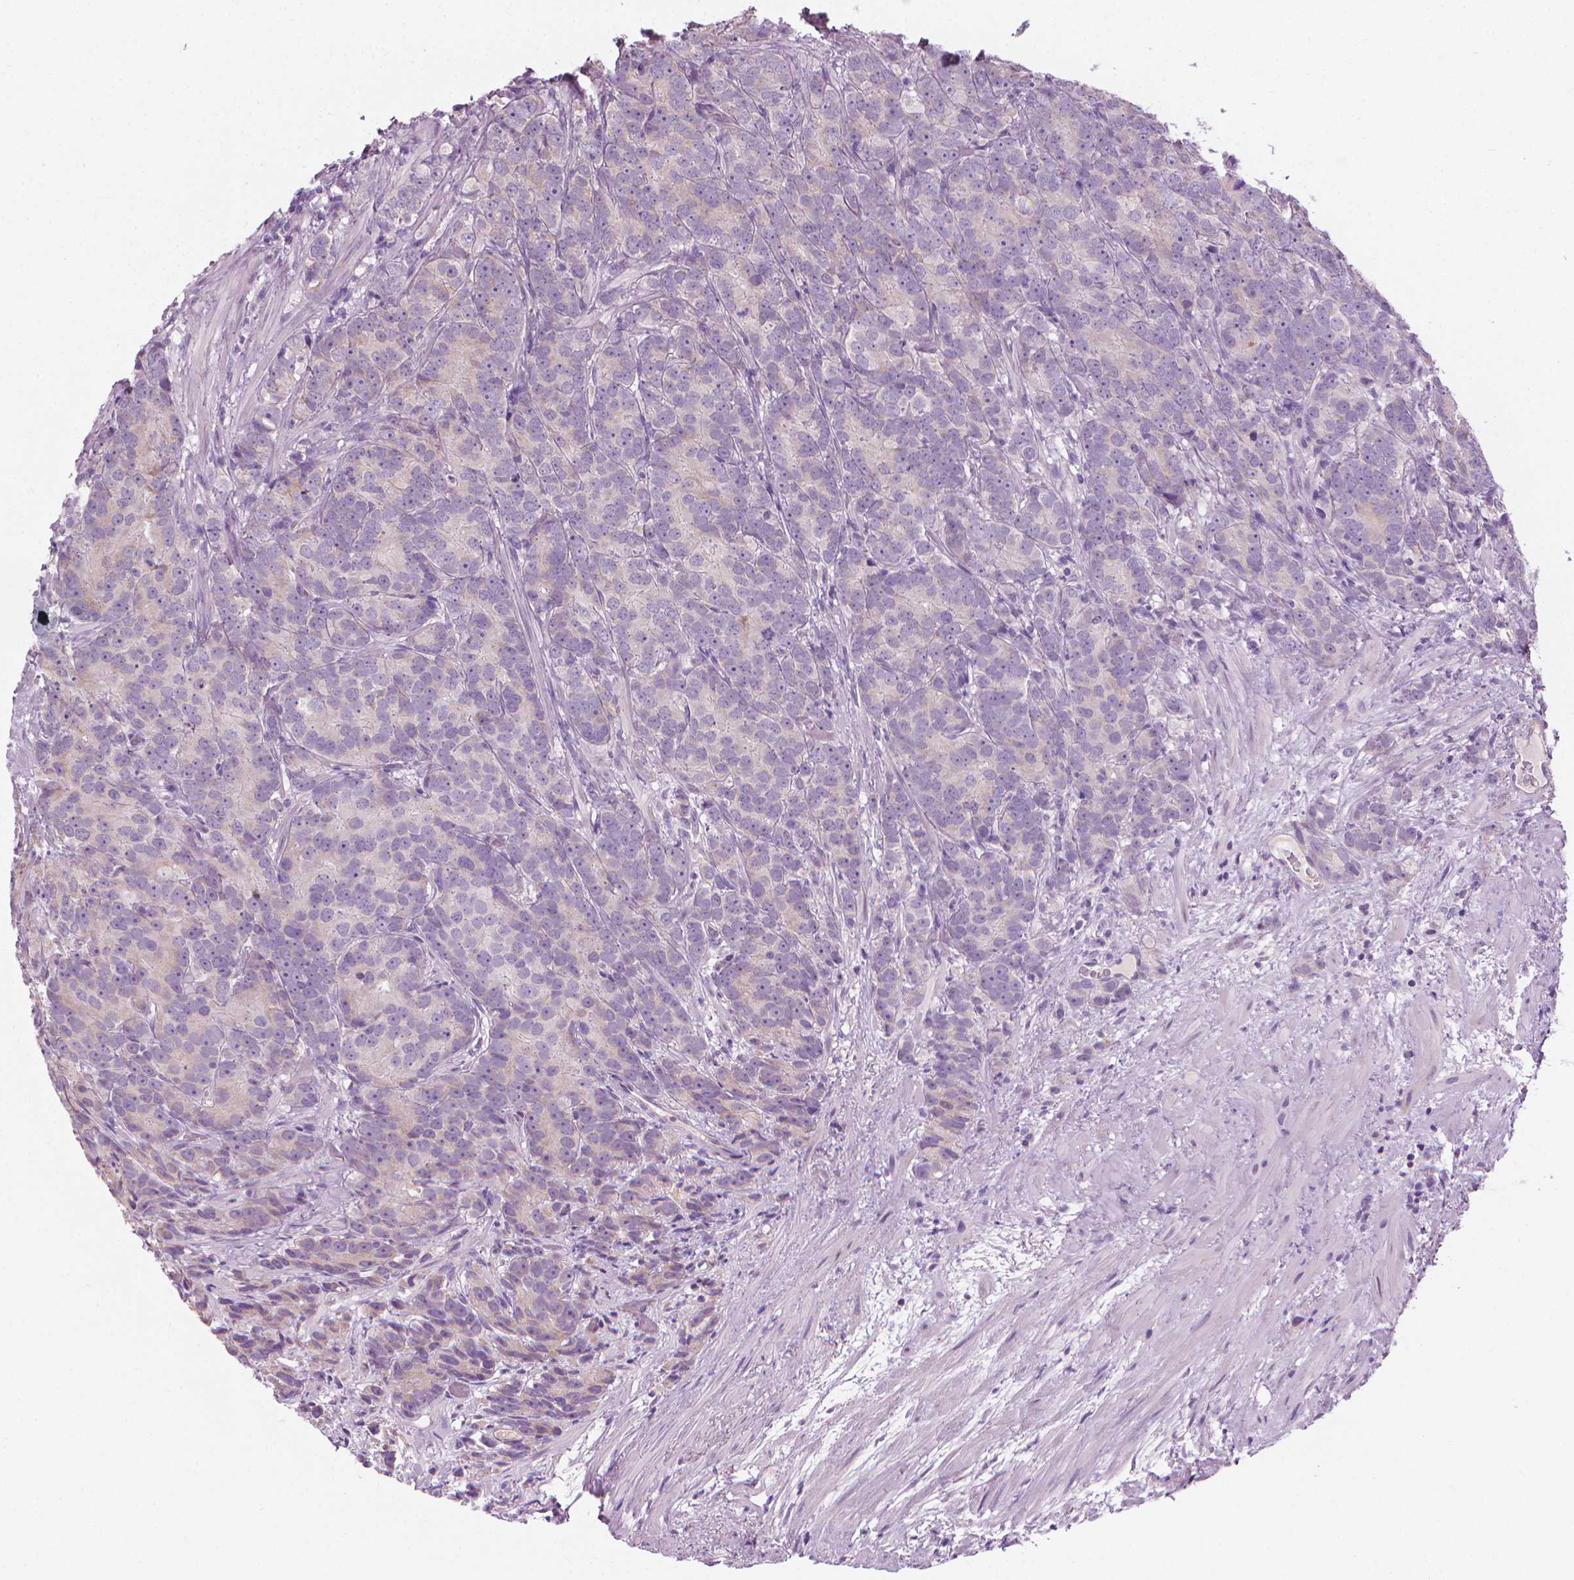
{"staining": {"intensity": "negative", "quantity": "none", "location": "none"}, "tissue": "prostate cancer", "cell_type": "Tumor cells", "image_type": "cancer", "snomed": [{"axis": "morphology", "description": "Adenocarcinoma, High grade"}, {"axis": "topography", "description": "Prostate"}], "caption": "Immunohistochemistry of human adenocarcinoma (high-grade) (prostate) reveals no positivity in tumor cells. (DAB (3,3'-diaminobenzidine) immunohistochemistry (IHC) with hematoxylin counter stain).", "gene": "CFAP126", "patient": {"sex": "male", "age": 90}}